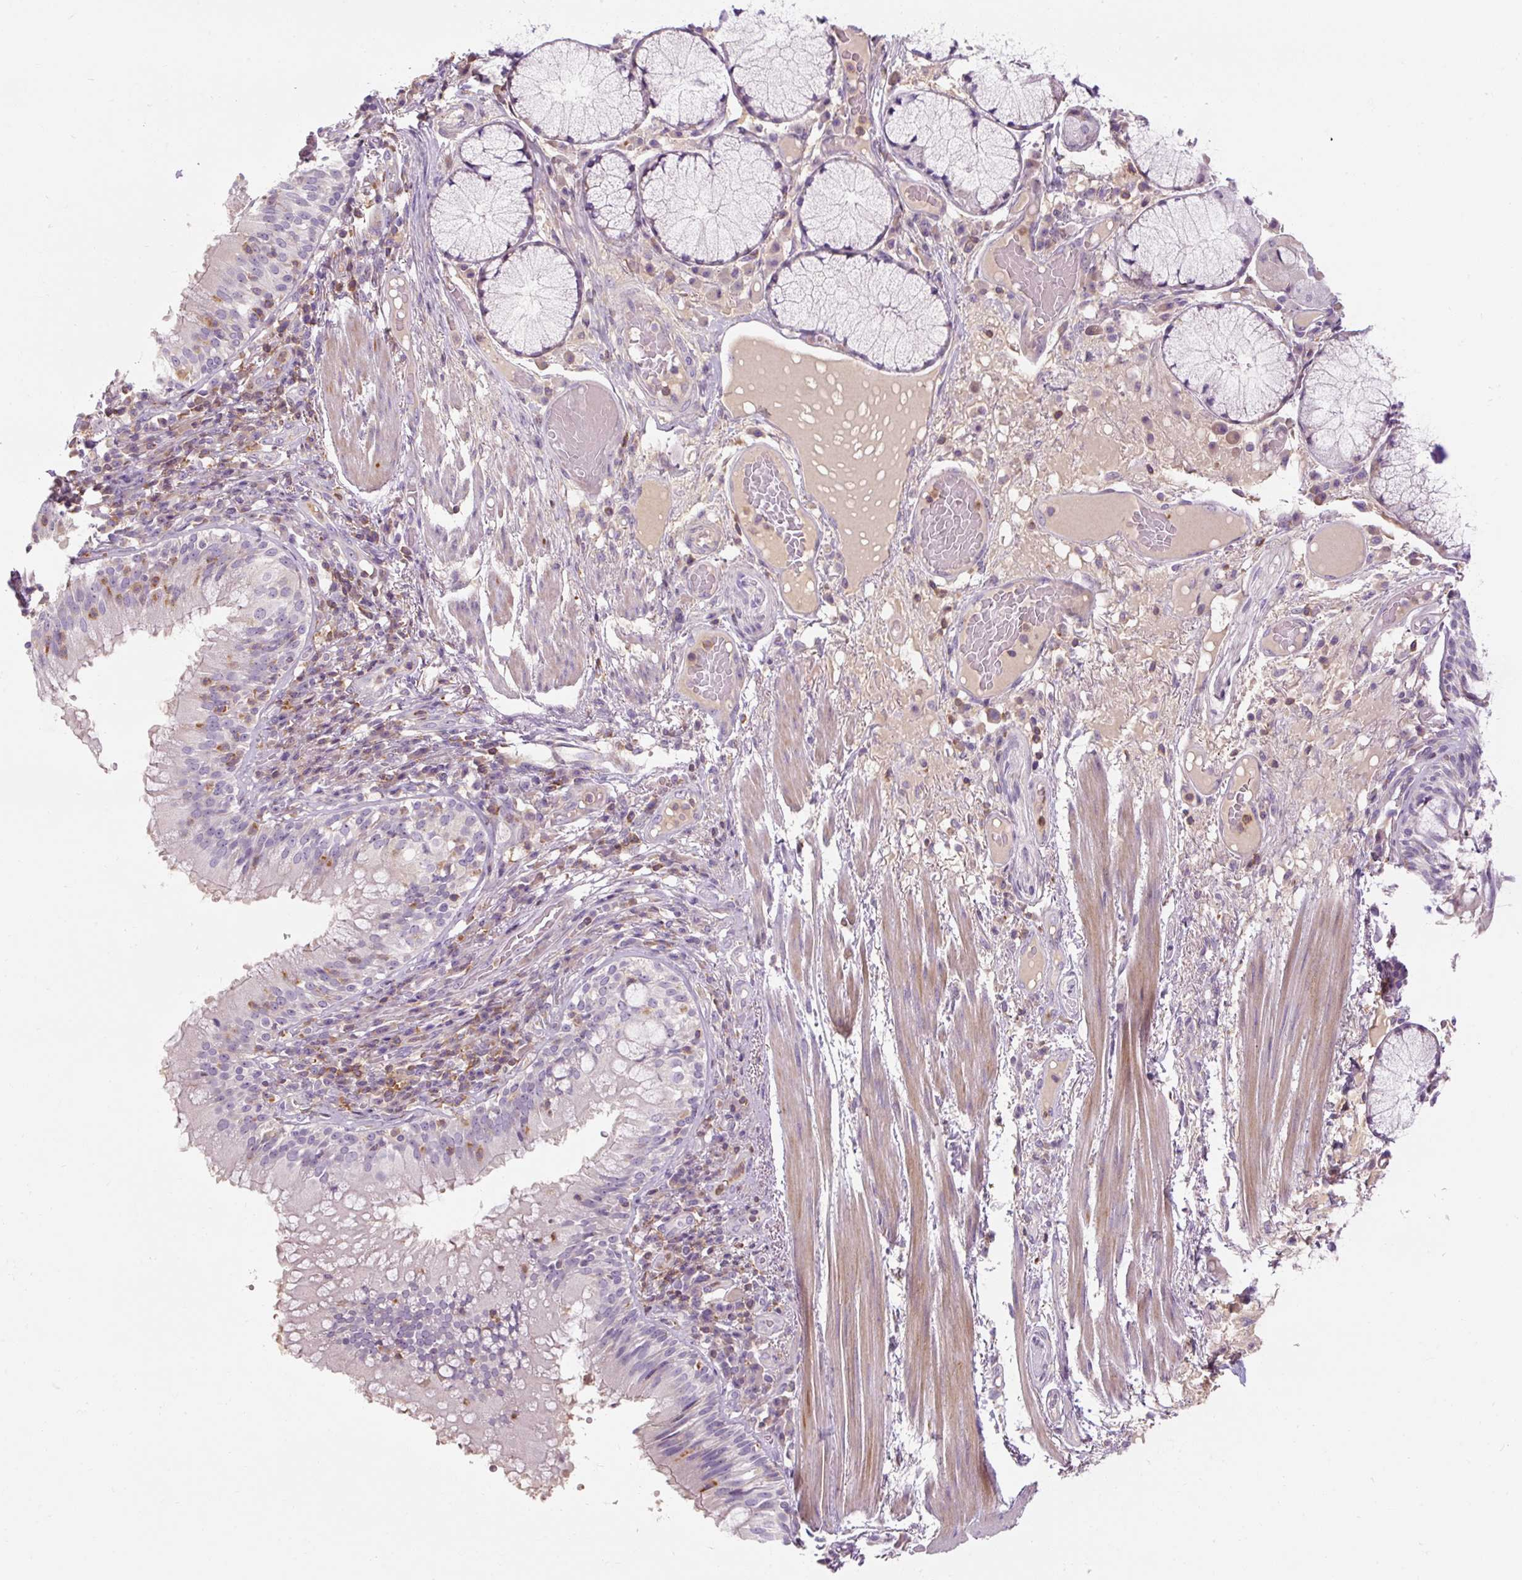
{"staining": {"intensity": "negative", "quantity": "none", "location": "none"}, "tissue": "adipose tissue", "cell_type": "Adipocytes", "image_type": "normal", "snomed": [{"axis": "morphology", "description": "Normal tissue, NOS"}, {"axis": "topography", "description": "Cartilage tissue"}, {"axis": "topography", "description": "Bronchus"}], "caption": "High power microscopy photomicrograph of an immunohistochemistry photomicrograph of benign adipose tissue, revealing no significant staining in adipocytes.", "gene": "TIGD2", "patient": {"sex": "male", "age": 56}}